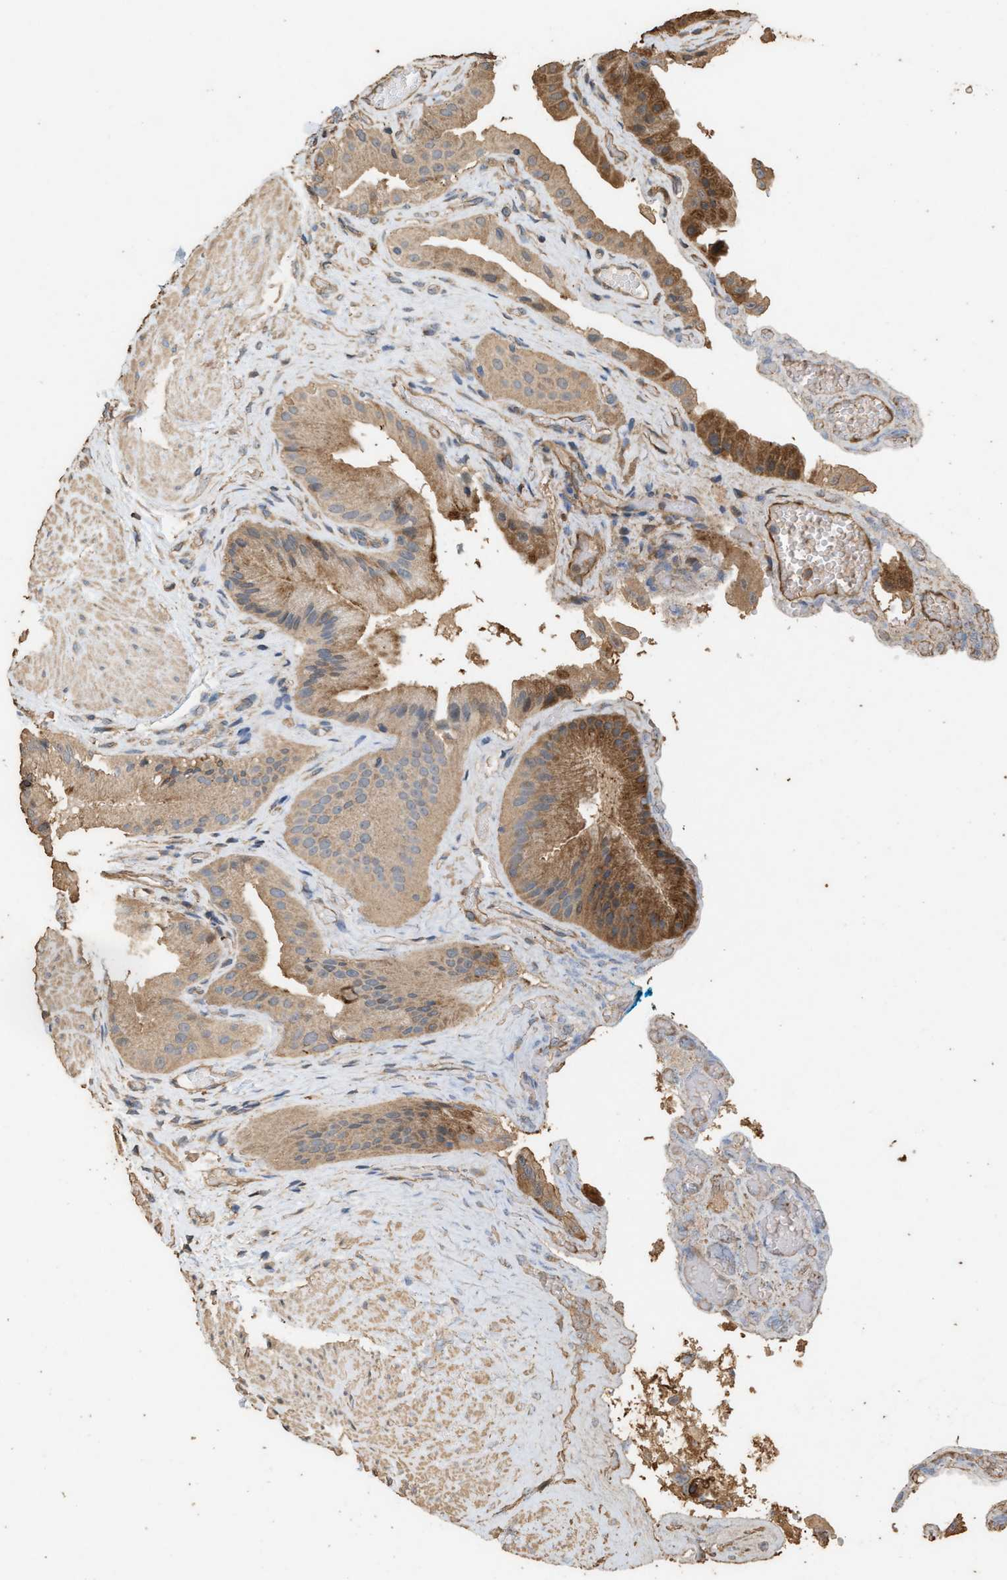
{"staining": {"intensity": "moderate", "quantity": ">75%", "location": "cytoplasmic/membranous"}, "tissue": "gallbladder", "cell_type": "Glandular cells", "image_type": "normal", "snomed": [{"axis": "morphology", "description": "Normal tissue, NOS"}, {"axis": "topography", "description": "Gallbladder"}], "caption": "This micrograph demonstrates IHC staining of normal gallbladder, with medium moderate cytoplasmic/membranous positivity in approximately >75% of glandular cells.", "gene": "DCAF7", "patient": {"sex": "male", "age": 49}}